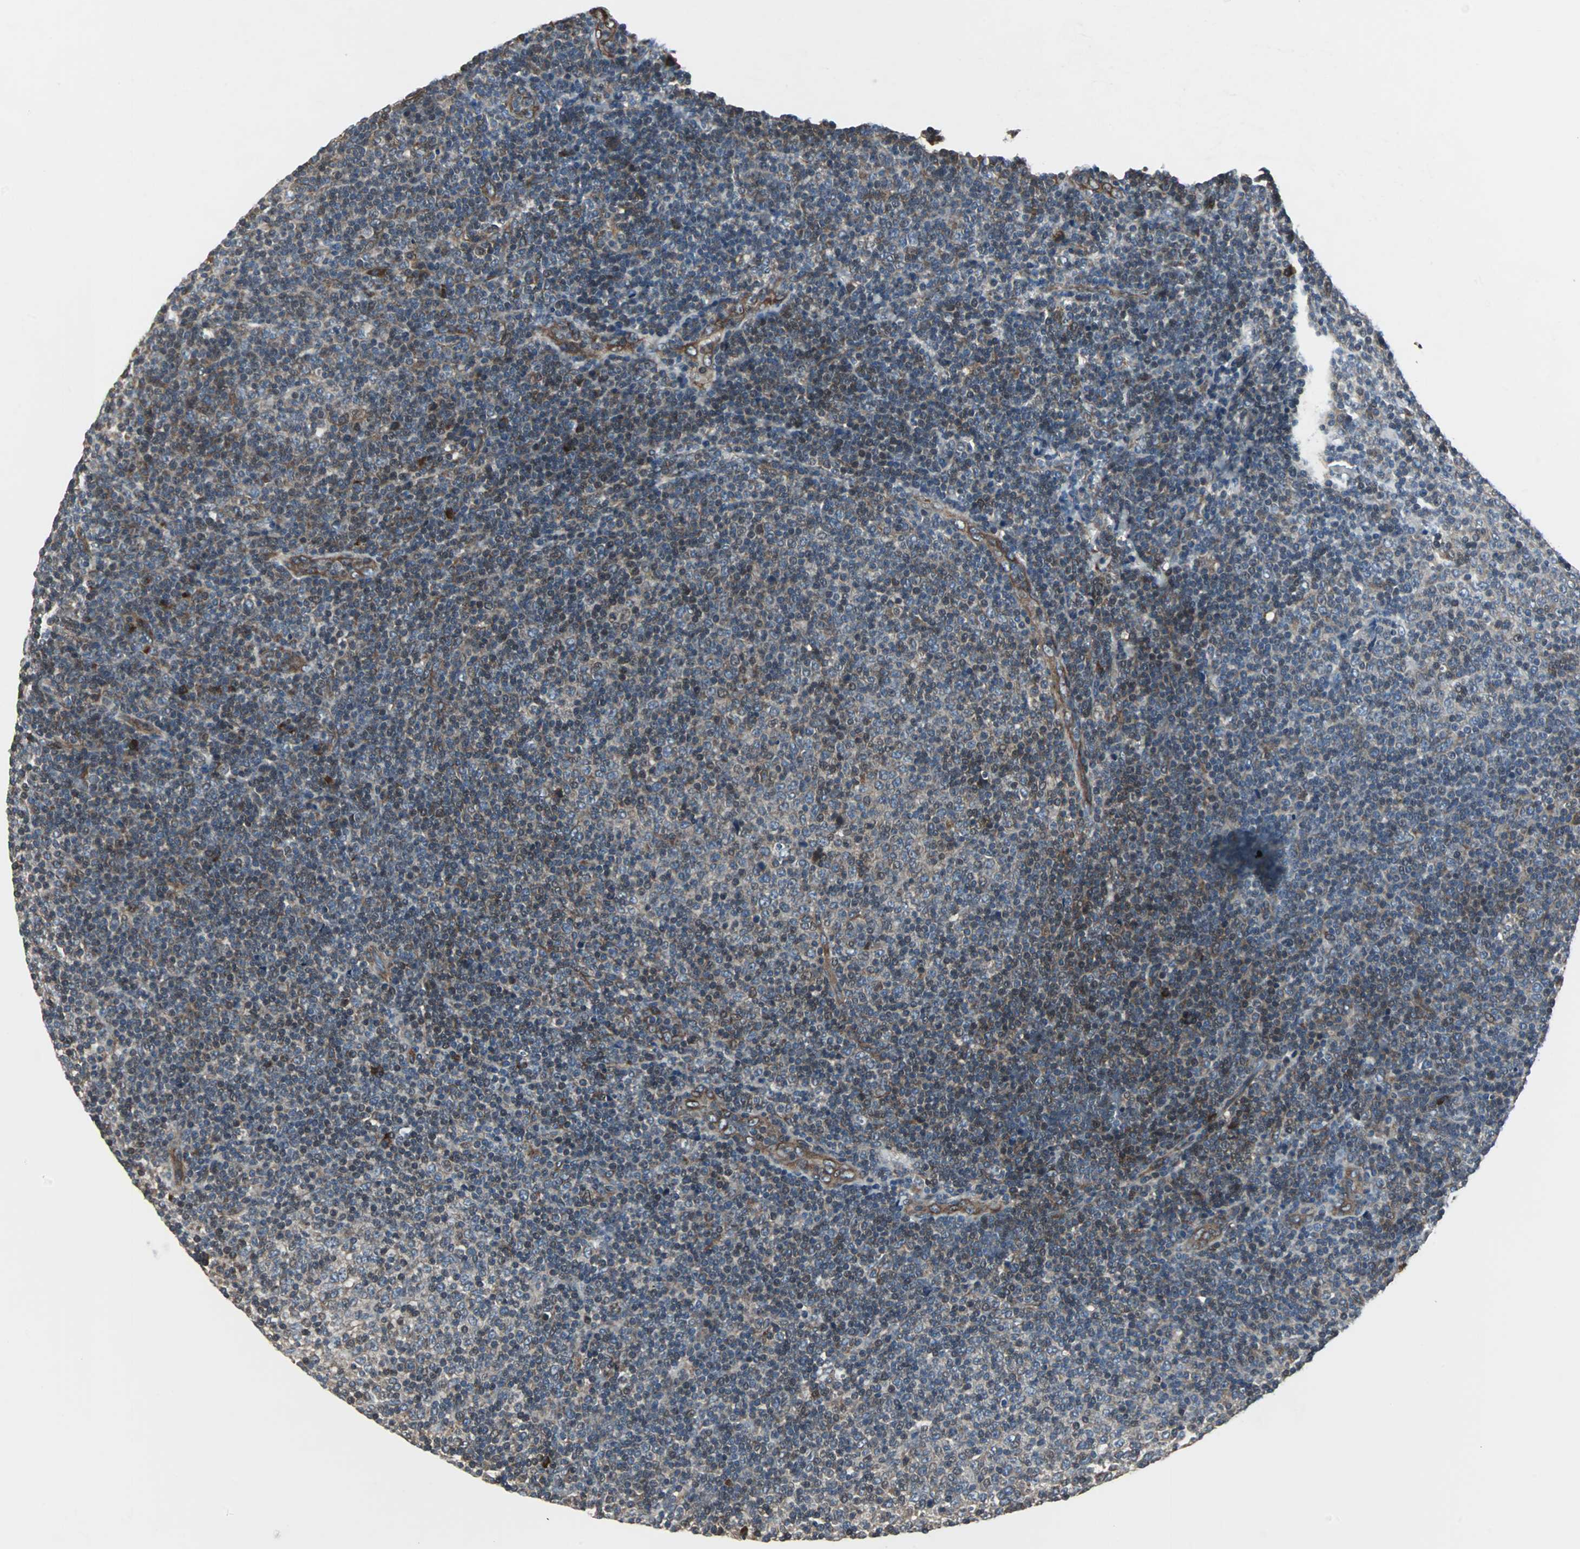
{"staining": {"intensity": "weak", "quantity": "25%-75%", "location": "cytoplasmic/membranous"}, "tissue": "lymphoma", "cell_type": "Tumor cells", "image_type": "cancer", "snomed": [{"axis": "morphology", "description": "Malignant lymphoma, non-Hodgkin's type, Low grade"}, {"axis": "topography", "description": "Lymph node"}], "caption": "Low-grade malignant lymphoma, non-Hodgkin's type was stained to show a protein in brown. There is low levels of weak cytoplasmic/membranous expression in approximately 25%-75% of tumor cells. (Stains: DAB in brown, nuclei in blue, Microscopy: brightfield microscopy at high magnification).", "gene": "CHP1", "patient": {"sex": "male", "age": 70}}